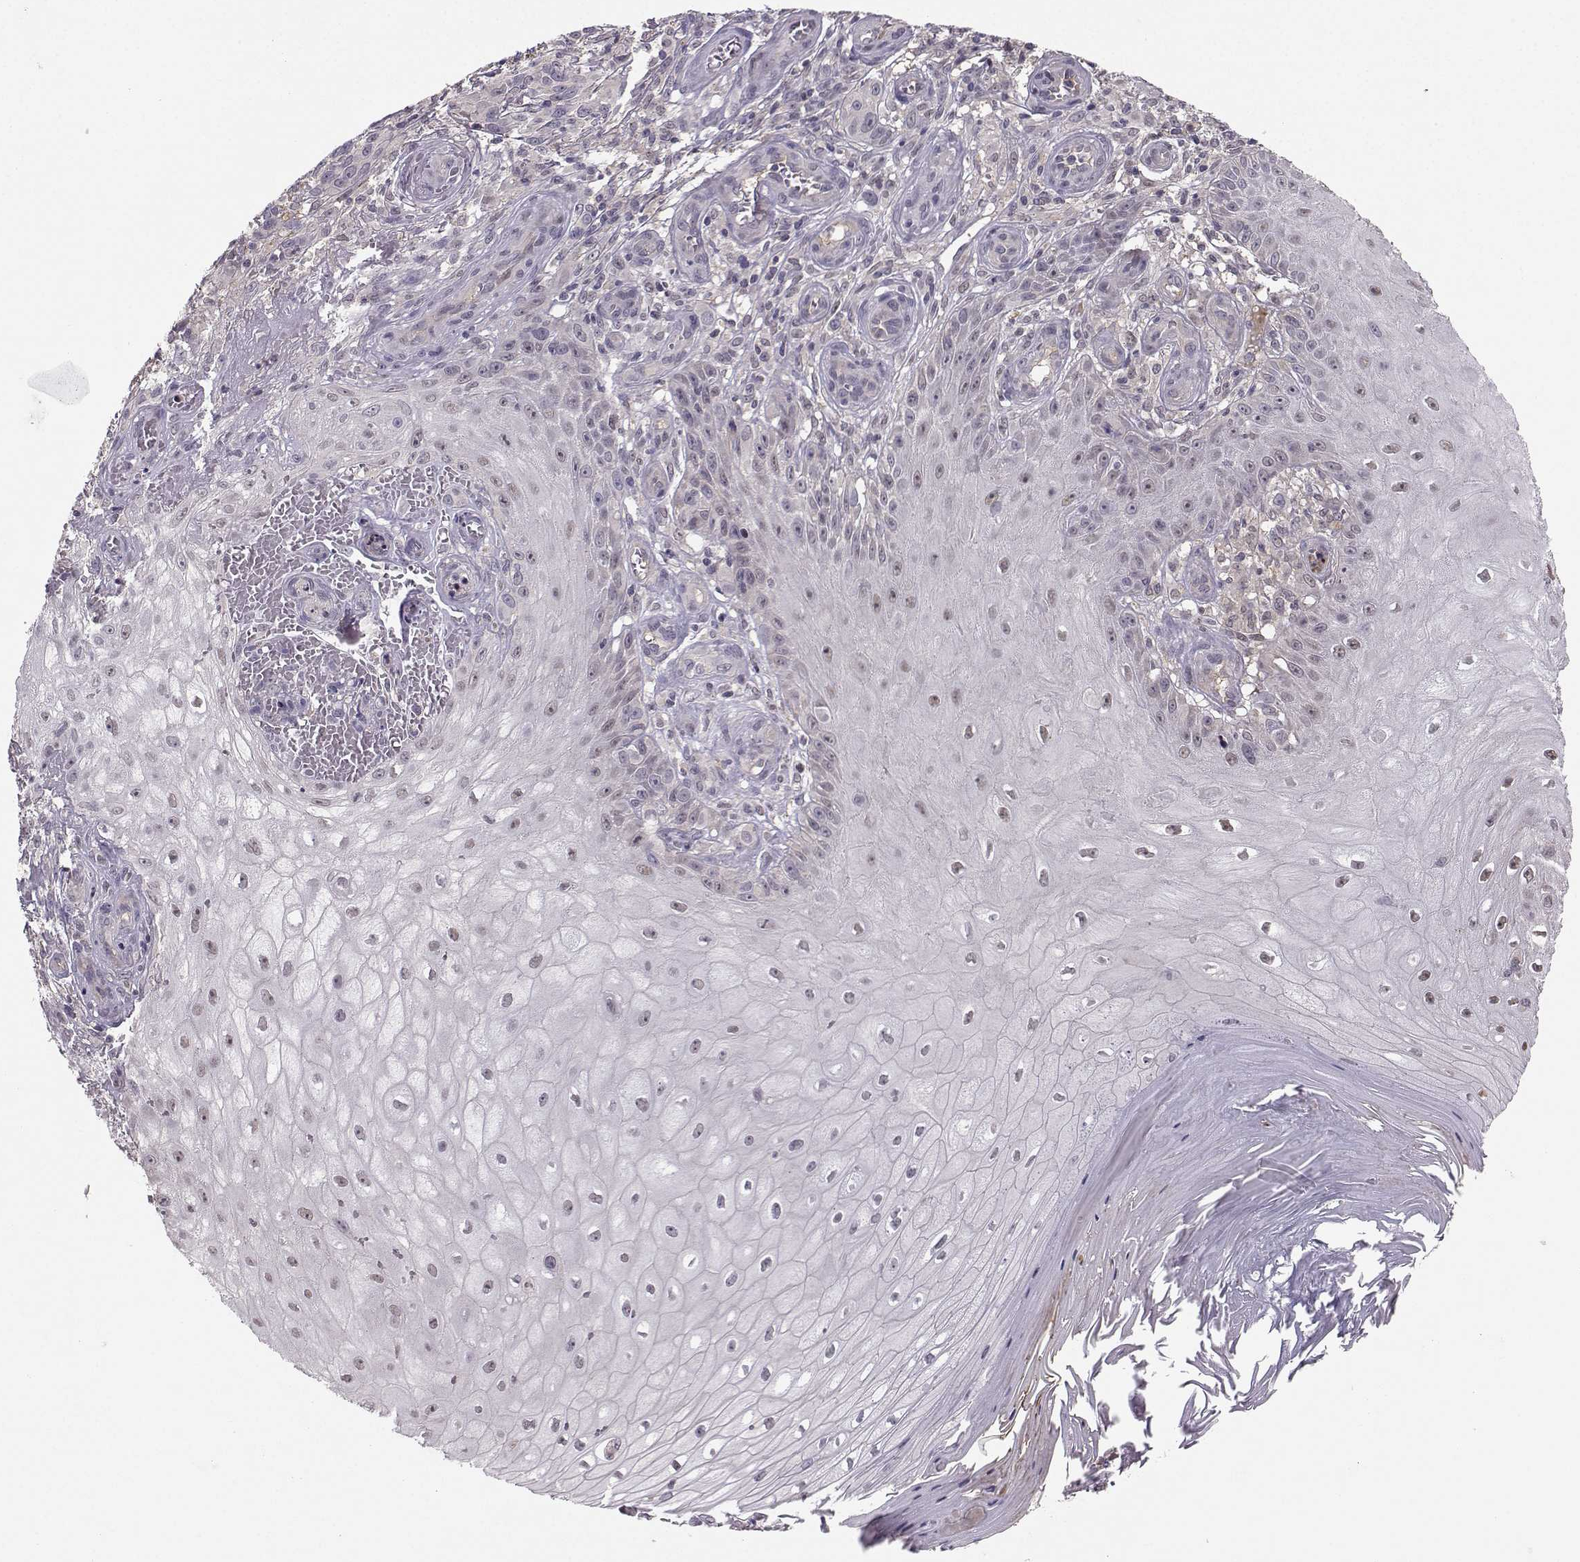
{"staining": {"intensity": "negative", "quantity": "none", "location": "none"}, "tissue": "melanoma", "cell_type": "Tumor cells", "image_type": "cancer", "snomed": [{"axis": "morphology", "description": "Malignant melanoma, NOS"}, {"axis": "topography", "description": "Skin"}], "caption": "Protein analysis of malignant melanoma shows no significant staining in tumor cells.", "gene": "PKP2", "patient": {"sex": "female", "age": 53}}